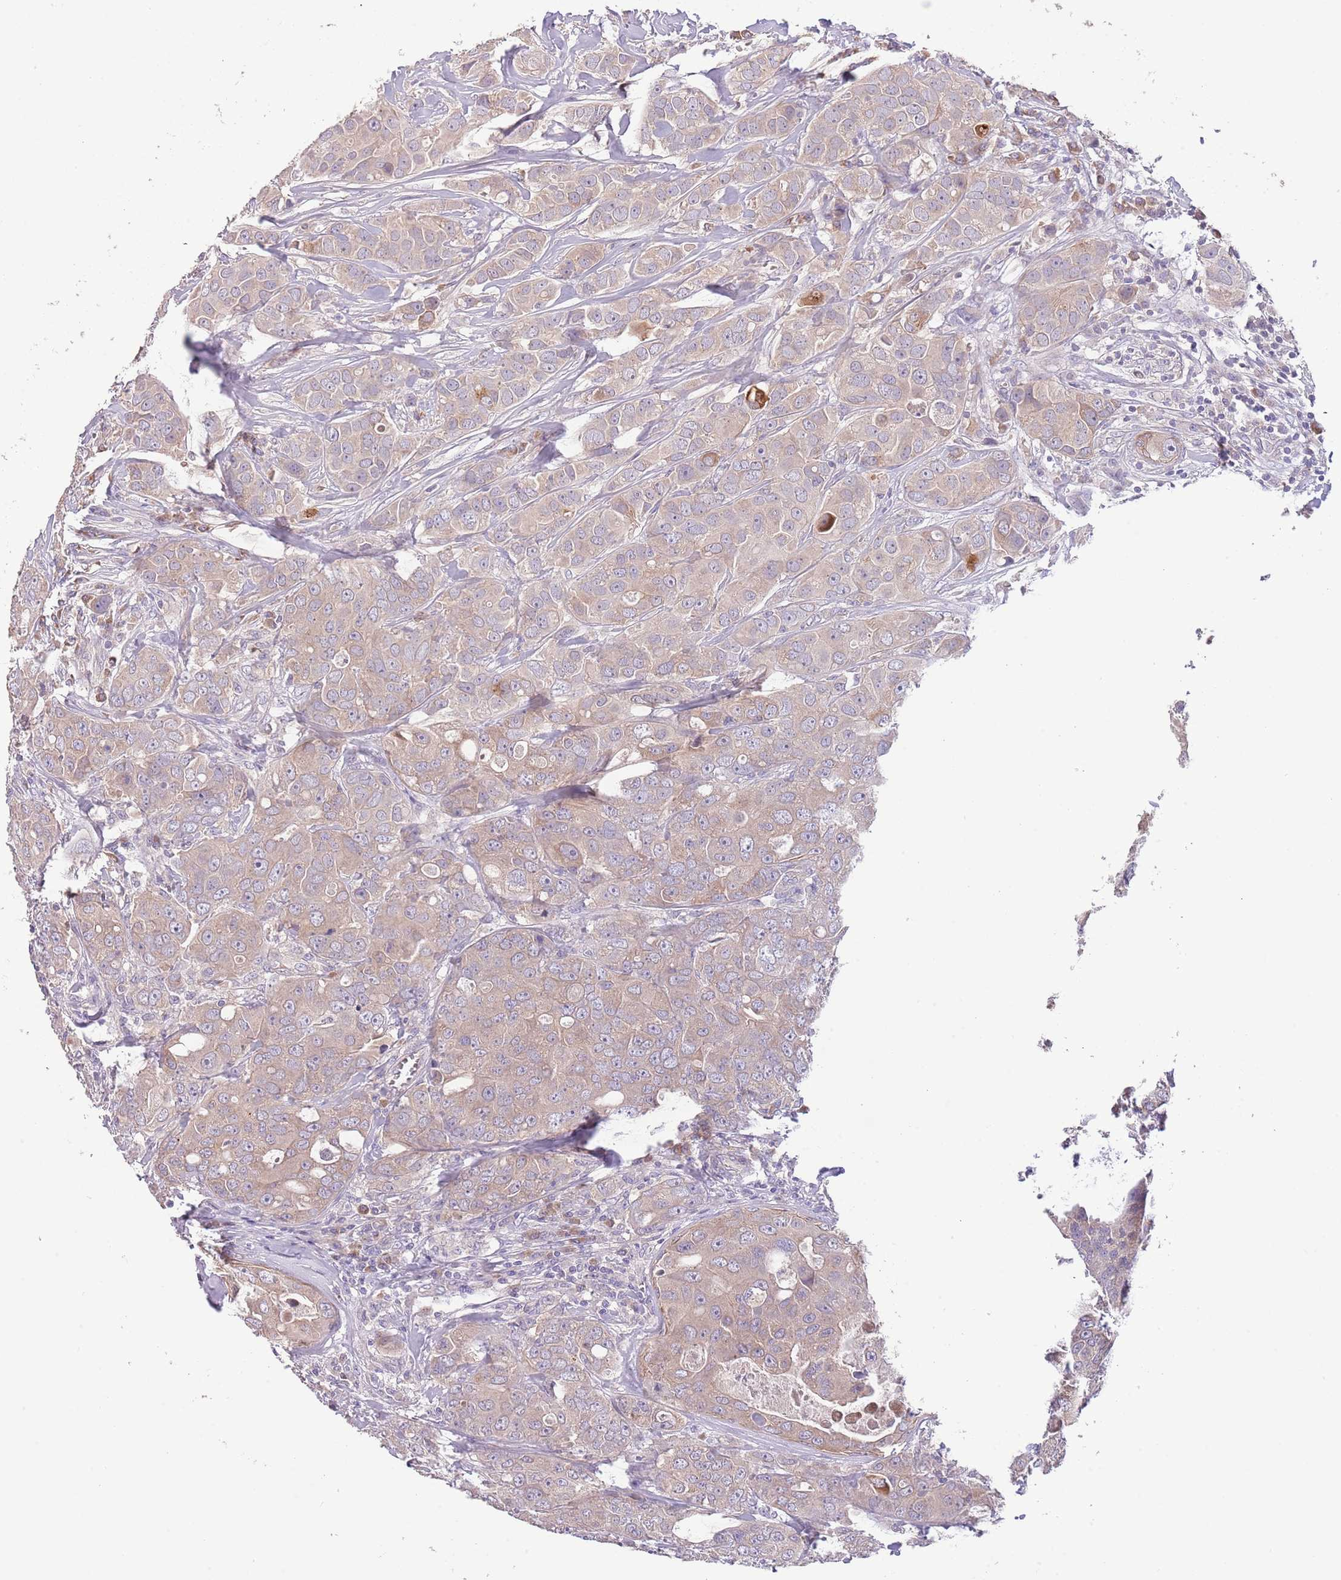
{"staining": {"intensity": "weak", "quantity": "25%-75%", "location": "cytoplasmic/membranous"}, "tissue": "breast cancer", "cell_type": "Tumor cells", "image_type": "cancer", "snomed": [{"axis": "morphology", "description": "Duct carcinoma"}, {"axis": "topography", "description": "Breast"}], "caption": "Breast cancer stained with a protein marker reveals weak staining in tumor cells.", "gene": "ZNF658", "patient": {"sex": "female", "age": 43}}